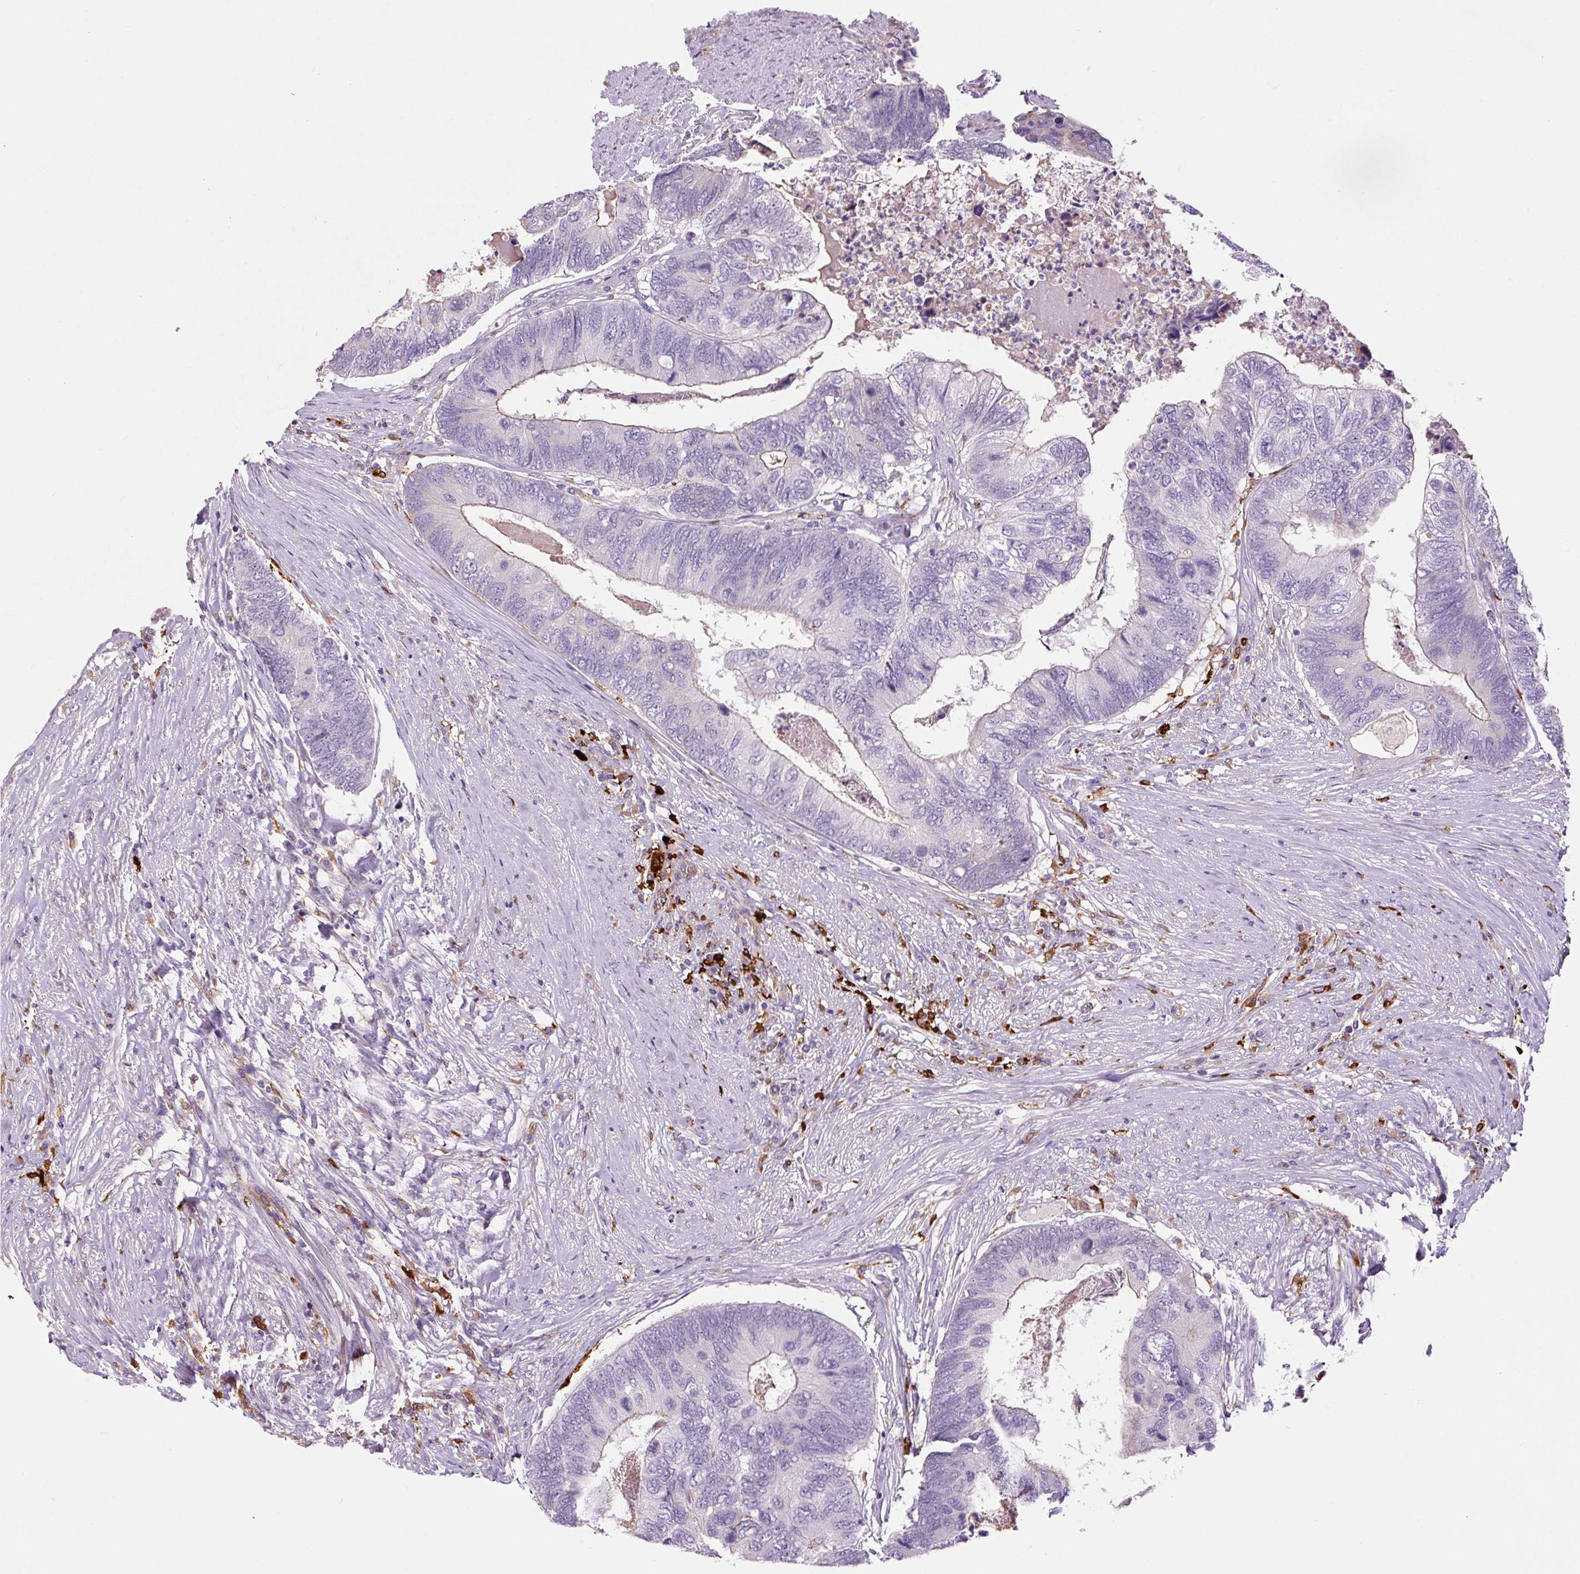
{"staining": {"intensity": "negative", "quantity": "none", "location": "none"}, "tissue": "colorectal cancer", "cell_type": "Tumor cells", "image_type": "cancer", "snomed": [{"axis": "morphology", "description": "Adenocarcinoma, NOS"}, {"axis": "topography", "description": "Colon"}], "caption": "A histopathology image of human colorectal cancer is negative for staining in tumor cells. (Brightfield microscopy of DAB (3,3'-diaminobenzidine) immunohistochemistry (IHC) at high magnification).", "gene": "FUT10", "patient": {"sex": "female", "age": 67}}